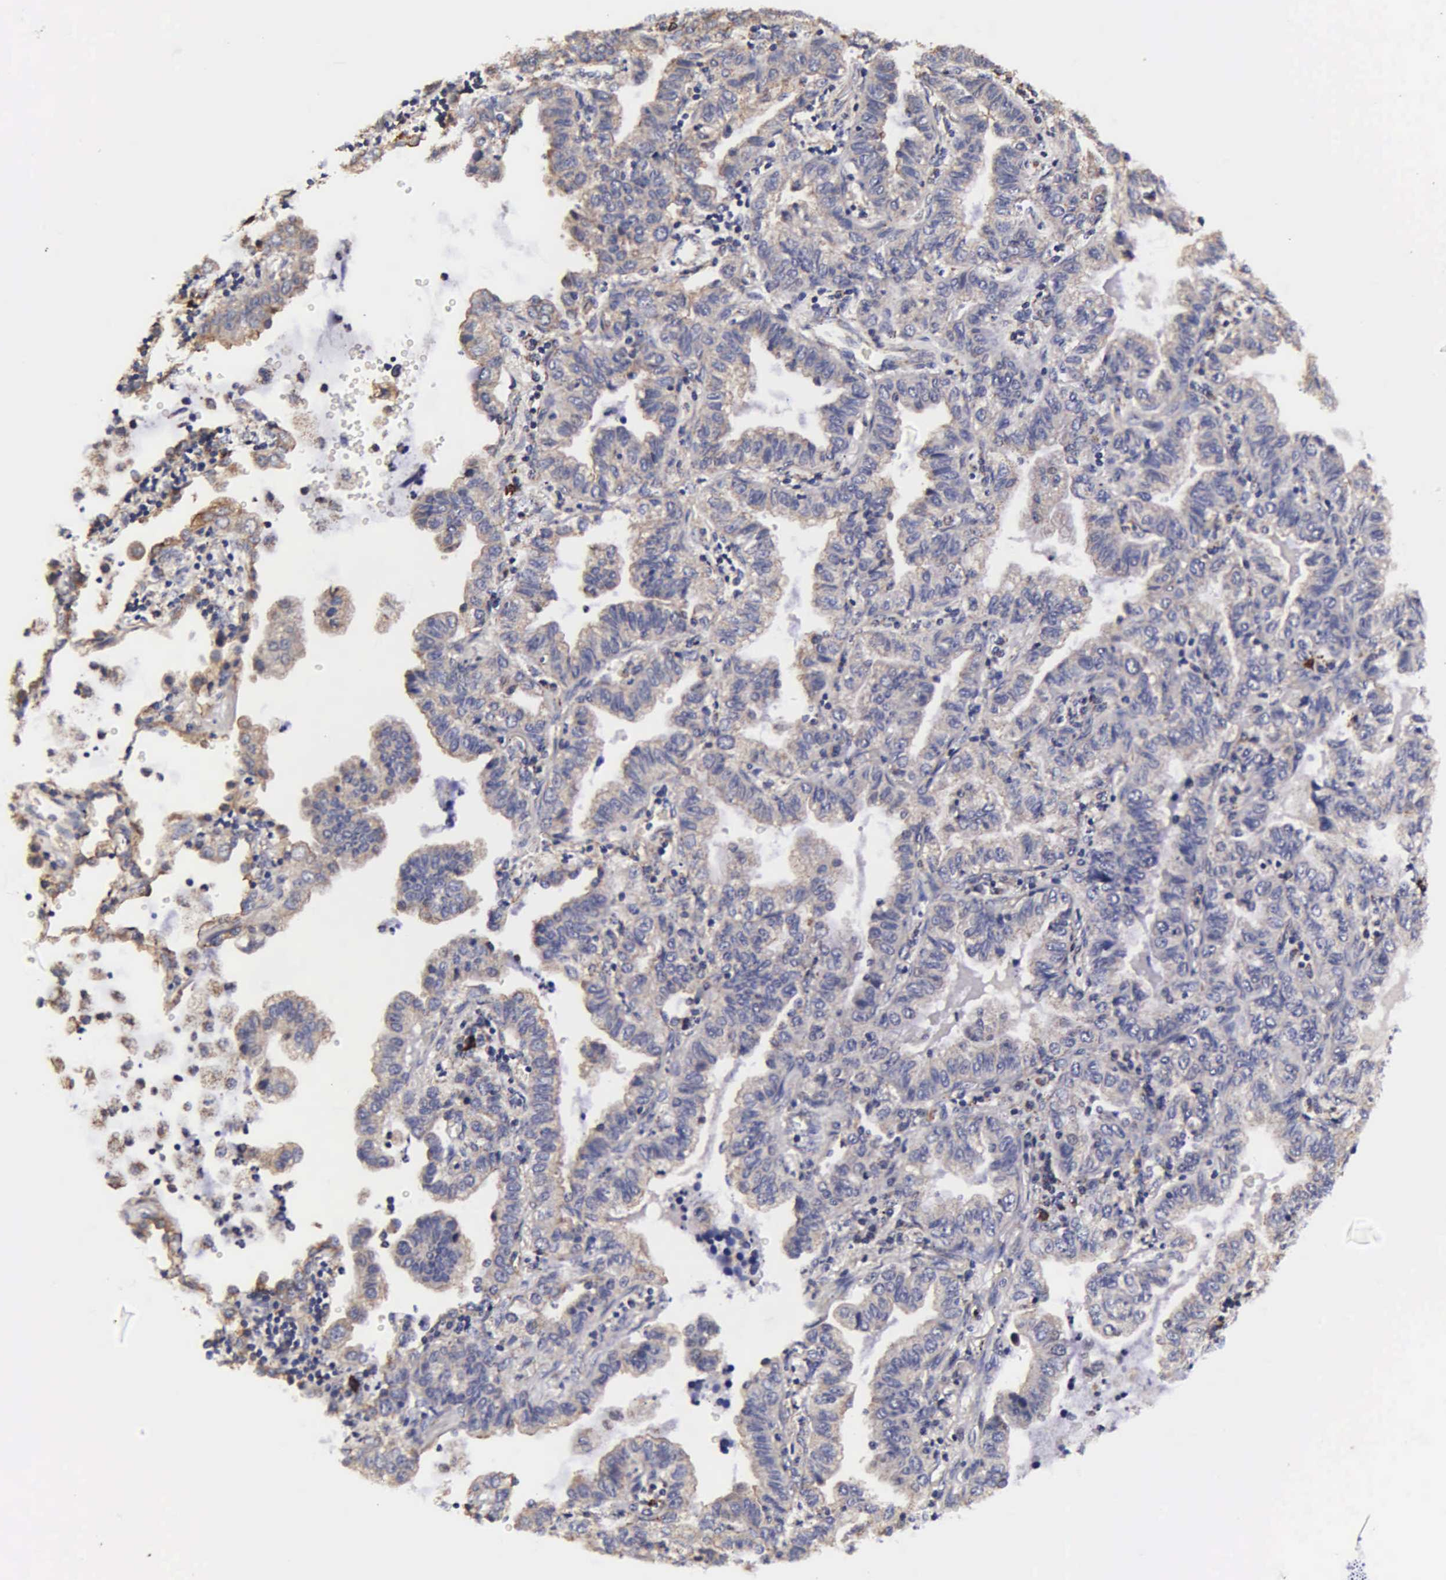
{"staining": {"intensity": "weak", "quantity": "<25%", "location": "cytoplasmic/membranous"}, "tissue": "lung cancer", "cell_type": "Tumor cells", "image_type": "cancer", "snomed": [{"axis": "morphology", "description": "Adenocarcinoma, NOS"}, {"axis": "topography", "description": "Lung"}], "caption": "DAB (3,3'-diaminobenzidine) immunohistochemical staining of lung cancer (adenocarcinoma) displays no significant positivity in tumor cells.", "gene": "PSMA3", "patient": {"sex": "female", "age": 50}}